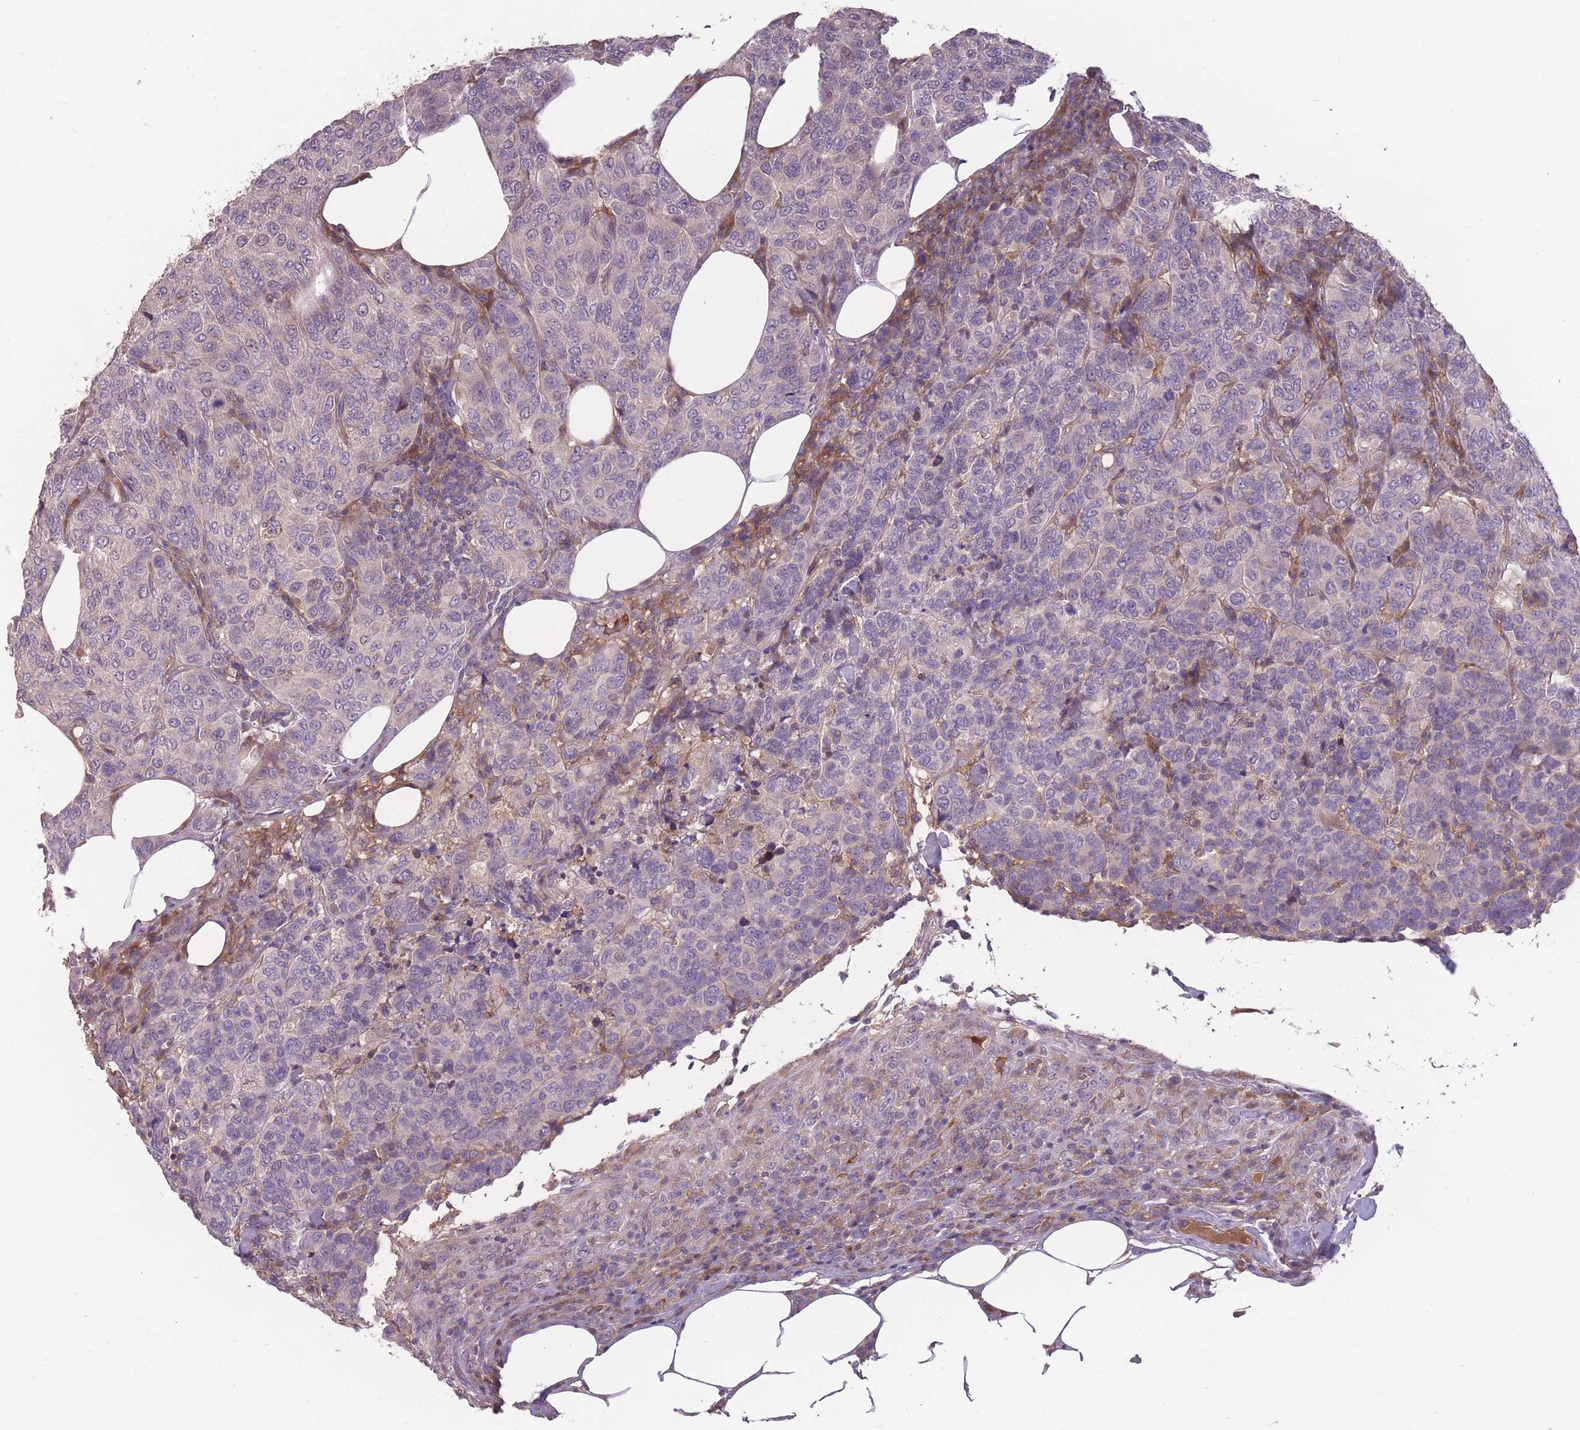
{"staining": {"intensity": "negative", "quantity": "none", "location": "none"}, "tissue": "breast cancer", "cell_type": "Tumor cells", "image_type": "cancer", "snomed": [{"axis": "morphology", "description": "Duct carcinoma"}, {"axis": "topography", "description": "Breast"}], "caption": "IHC micrograph of neoplastic tissue: human infiltrating ductal carcinoma (breast) stained with DAB shows no significant protein expression in tumor cells.", "gene": "OR2V2", "patient": {"sex": "female", "age": 55}}